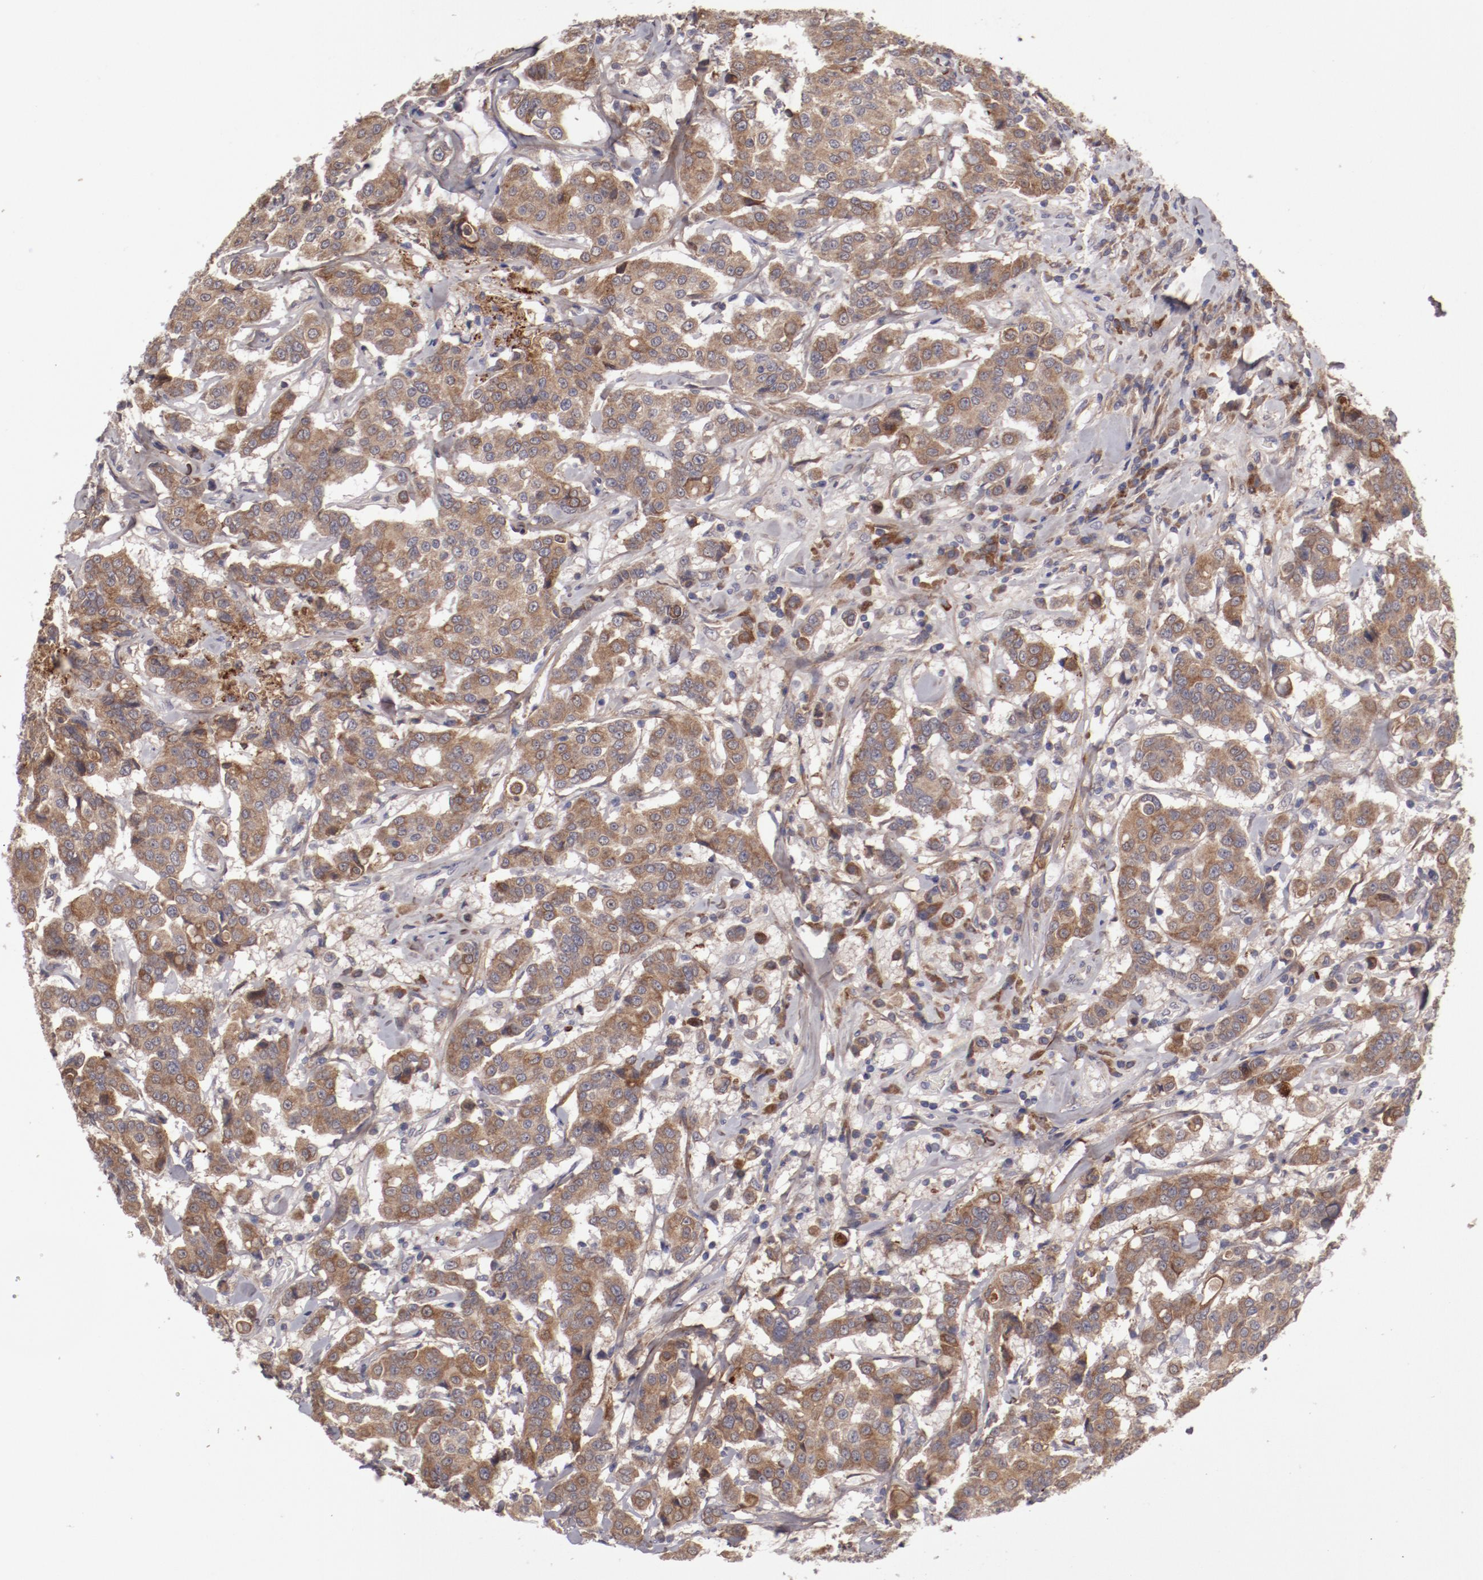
{"staining": {"intensity": "moderate", "quantity": ">75%", "location": "cytoplasmic/membranous"}, "tissue": "breast cancer", "cell_type": "Tumor cells", "image_type": "cancer", "snomed": [{"axis": "morphology", "description": "Duct carcinoma"}, {"axis": "topography", "description": "Breast"}], "caption": "A micrograph of breast cancer stained for a protein demonstrates moderate cytoplasmic/membranous brown staining in tumor cells. Using DAB (3,3'-diaminobenzidine) (brown) and hematoxylin (blue) stains, captured at high magnification using brightfield microscopy.", "gene": "IL12A", "patient": {"sex": "female", "age": 27}}